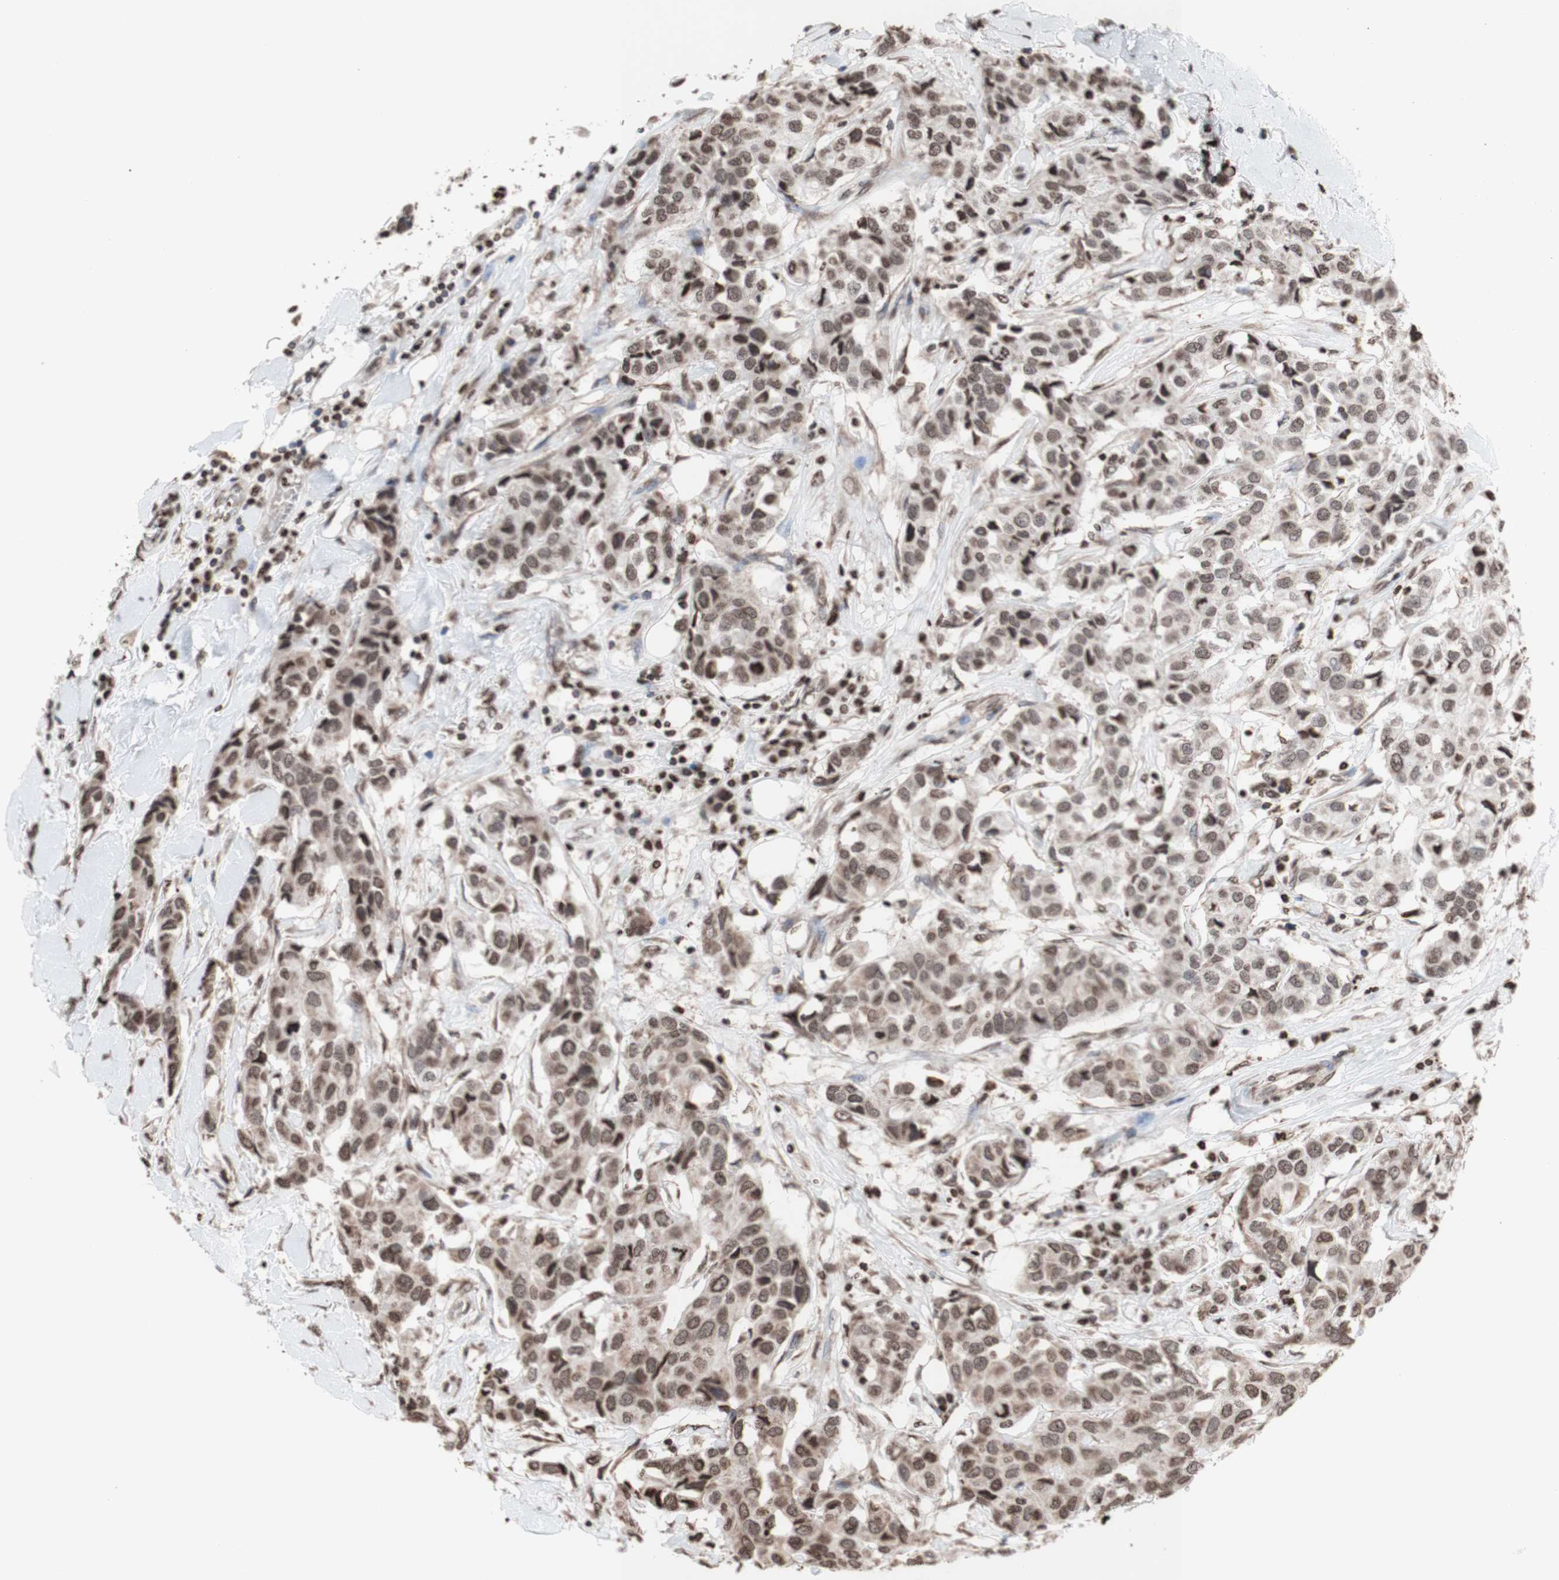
{"staining": {"intensity": "moderate", "quantity": ">75%", "location": "nuclear"}, "tissue": "breast cancer", "cell_type": "Tumor cells", "image_type": "cancer", "snomed": [{"axis": "morphology", "description": "Duct carcinoma"}, {"axis": "topography", "description": "Breast"}], "caption": "Human infiltrating ductal carcinoma (breast) stained for a protein (brown) displays moderate nuclear positive expression in approximately >75% of tumor cells.", "gene": "SNAI2", "patient": {"sex": "female", "age": 80}}